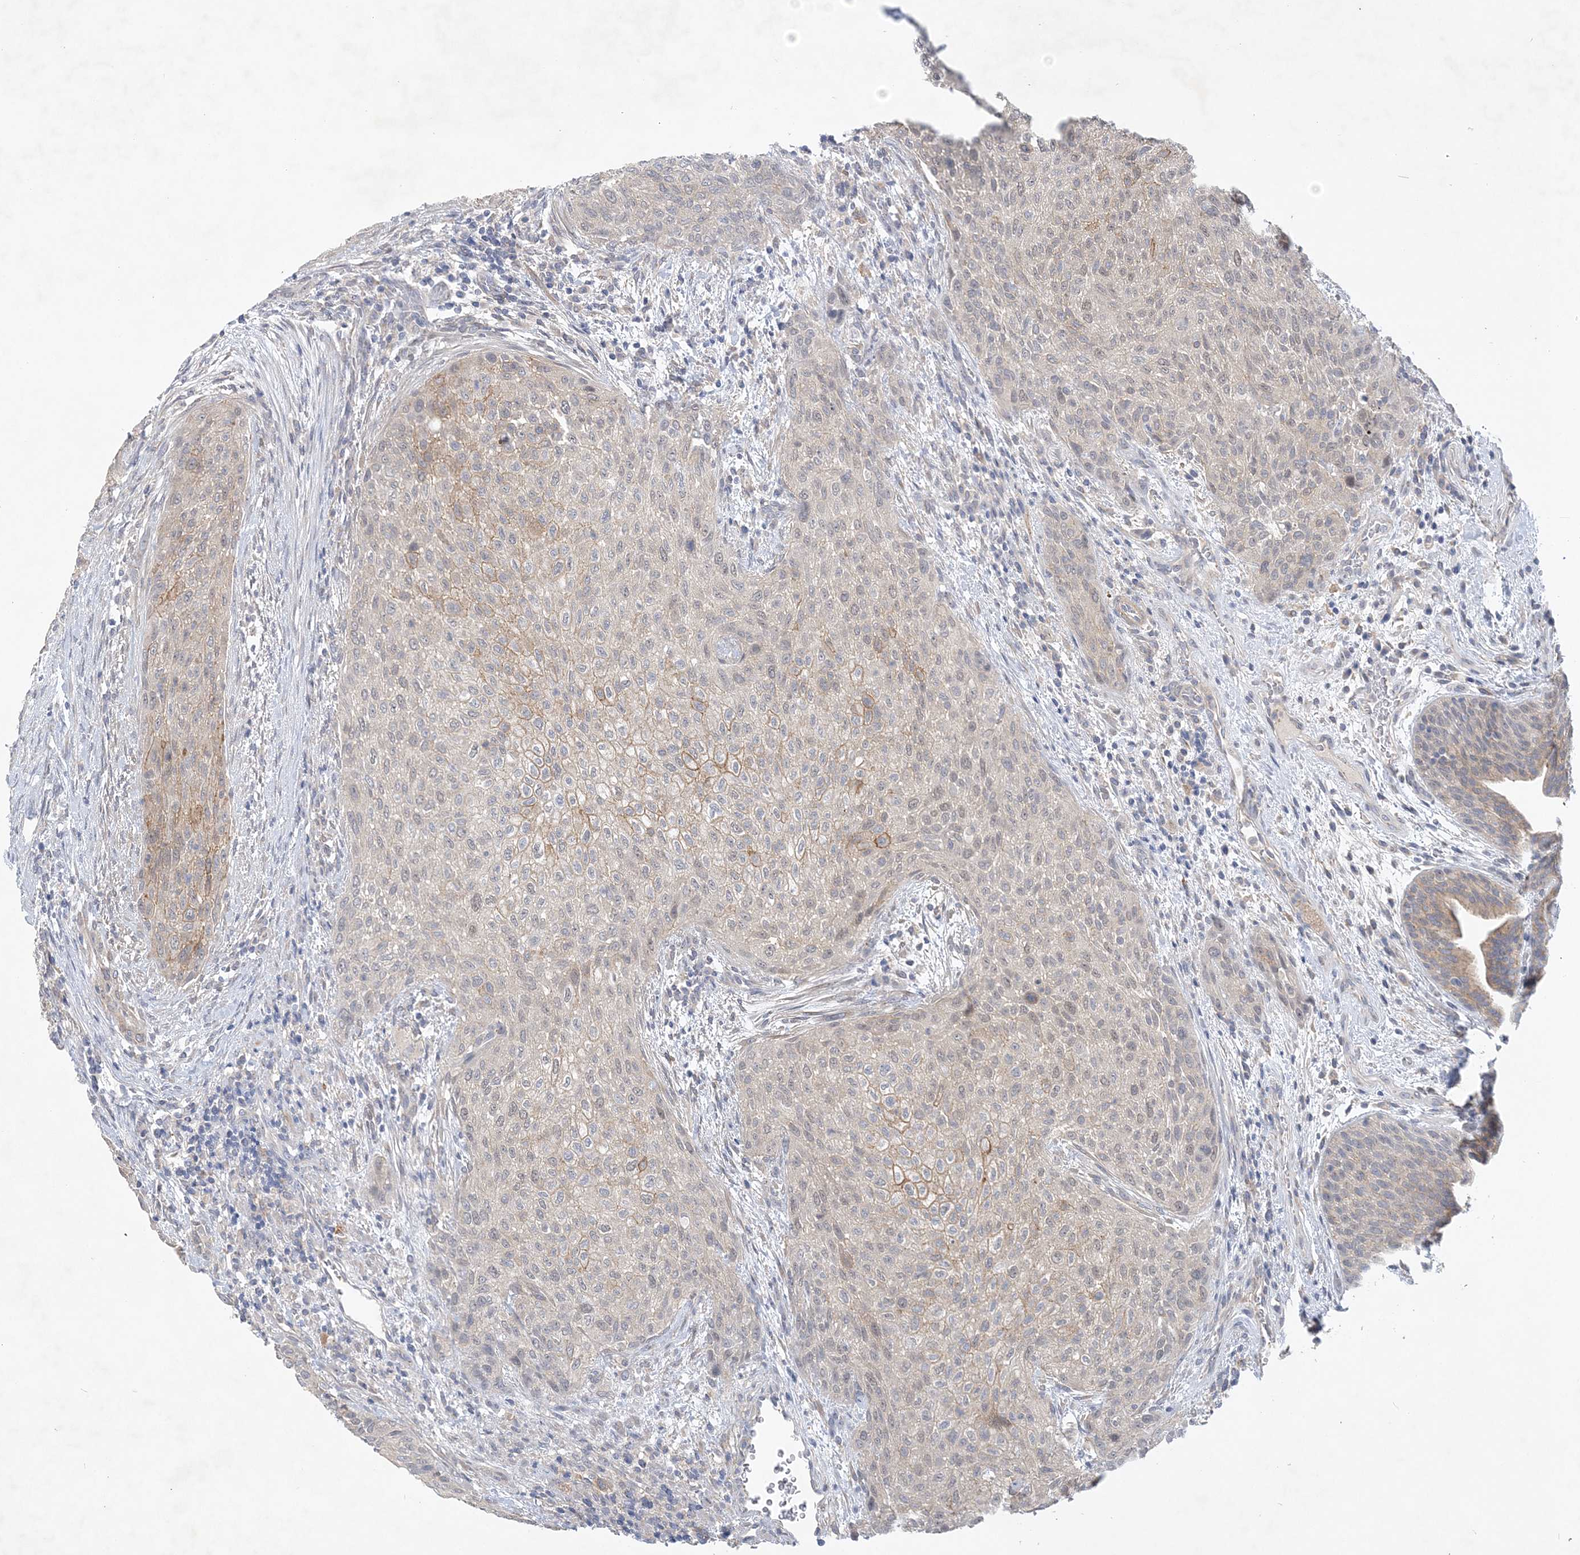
{"staining": {"intensity": "moderate", "quantity": "<25%", "location": "cytoplasmic/membranous"}, "tissue": "urothelial cancer", "cell_type": "Tumor cells", "image_type": "cancer", "snomed": [{"axis": "morphology", "description": "Urothelial carcinoma, High grade"}, {"axis": "topography", "description": "Urinary bladder"}], "caption": "Moderate cytoplasmic/membranous protein staining is present in about <25% of tumor cells in urothelial cancer. (Brightfield microscopy of DAB IHC at high magnification).", "gene": "ANKRD35", "patient": {"sex": "male", "age": 35}}